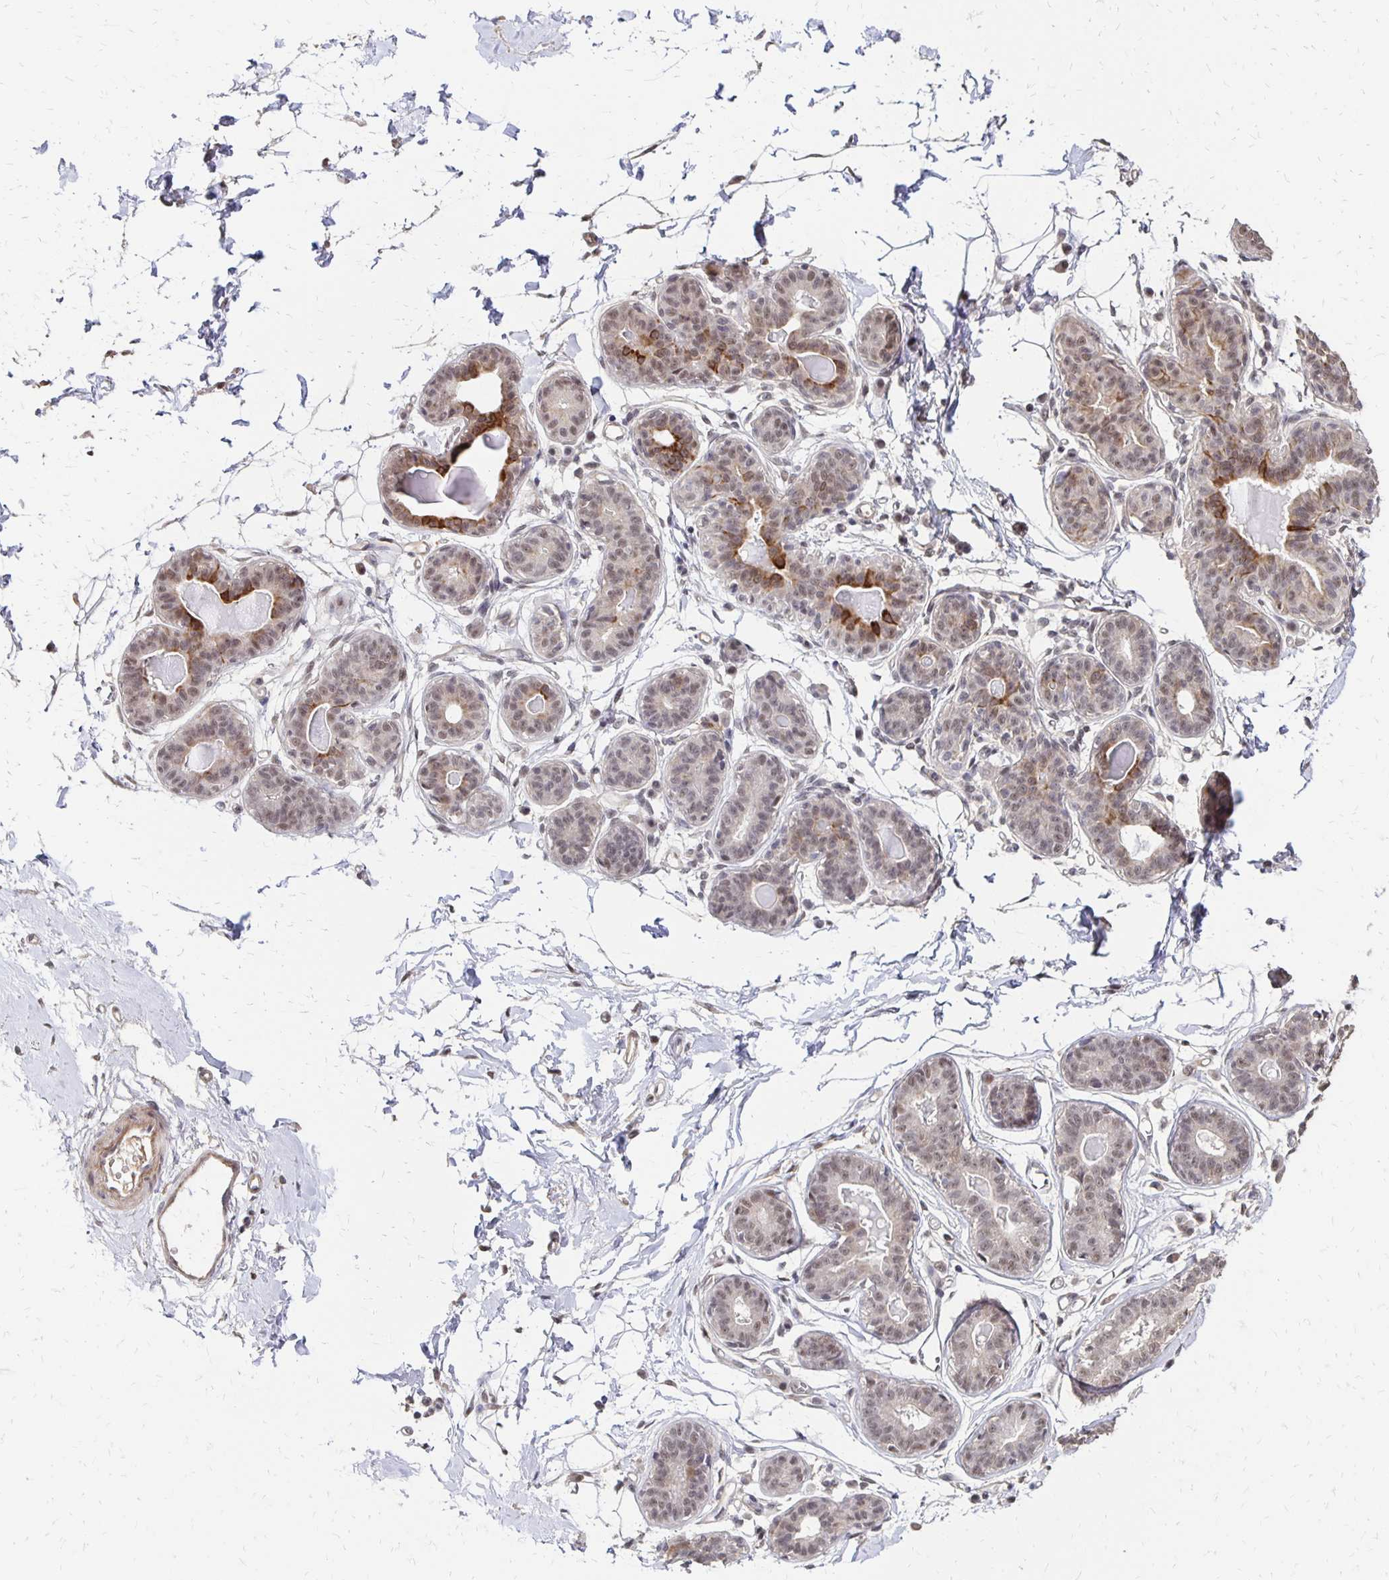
{"staining": {"intensity": "negative", "quantity": "none", "location": "none"}, "tissue": "breast", "cell_type": "Adipocytes", "image_type": "normal", "snomed": [{"axis": "morphology", "description": "Normal tissue, NOS"}, {"axis": "topography", "description": "Breast"}], "caption": "Immunohistochemistry (IHC) photomicrograph of benign human breast stained for a protein (brown), which exhibits no expression in adipocytes.", "gene": "CLASRP", "patient": {"sex": "female", "age": 45}}